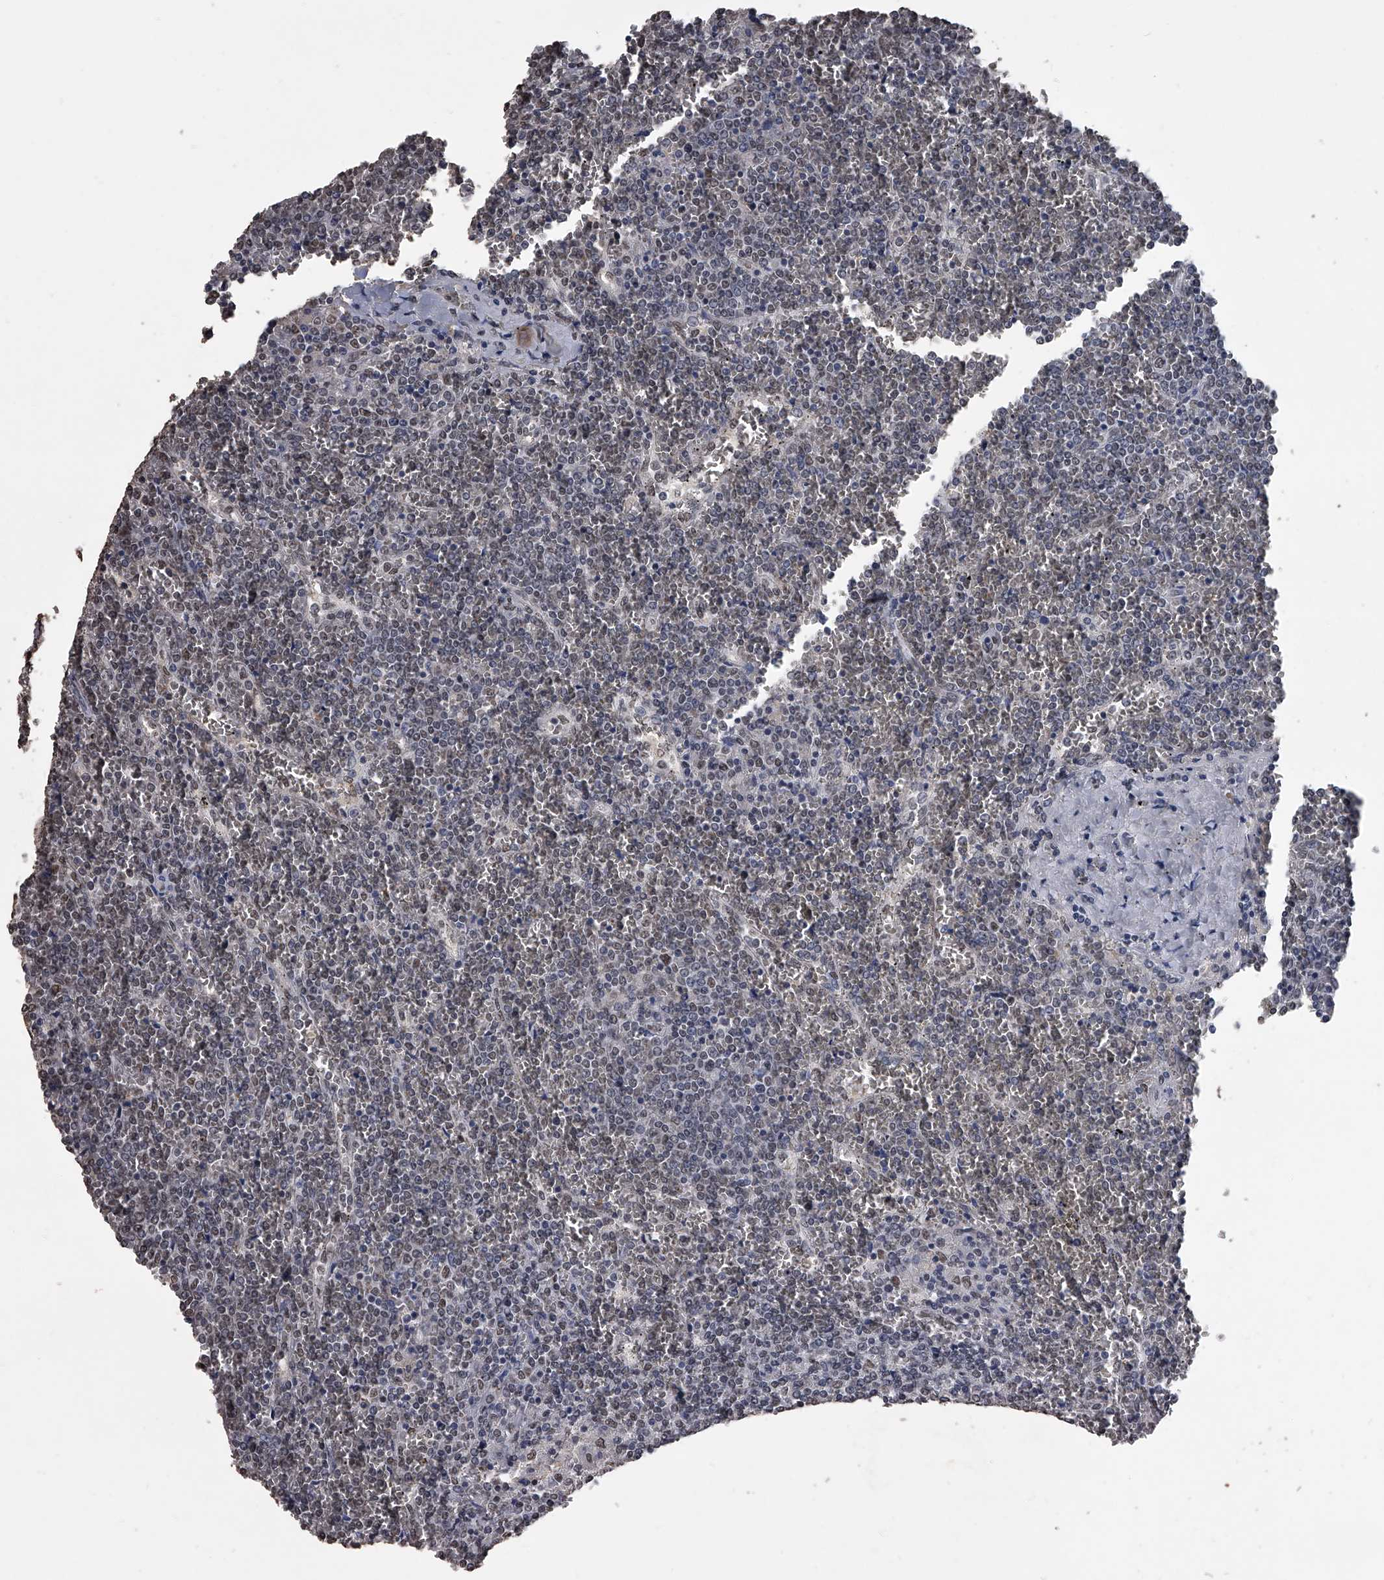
{"staining": {"intensity": "weak", "quantity": "<25%", "location": "nuclear"}, "tissue": "lymphoma", "cell_type": "Tumor cells", "image_type": "cancer", "snomed": [{"axis": "morphology", "description": "Malignant lymphoma, non-Hodgkin's type, Low grade"}, {"axis": "topography", "description": "Spleen"}], "caption": "Immunohistochemical staining of human lymphoma shows no significant positivity in tumor cells.", "gene": "MATR3", "patient": {"sex": "female", "age": 19}}